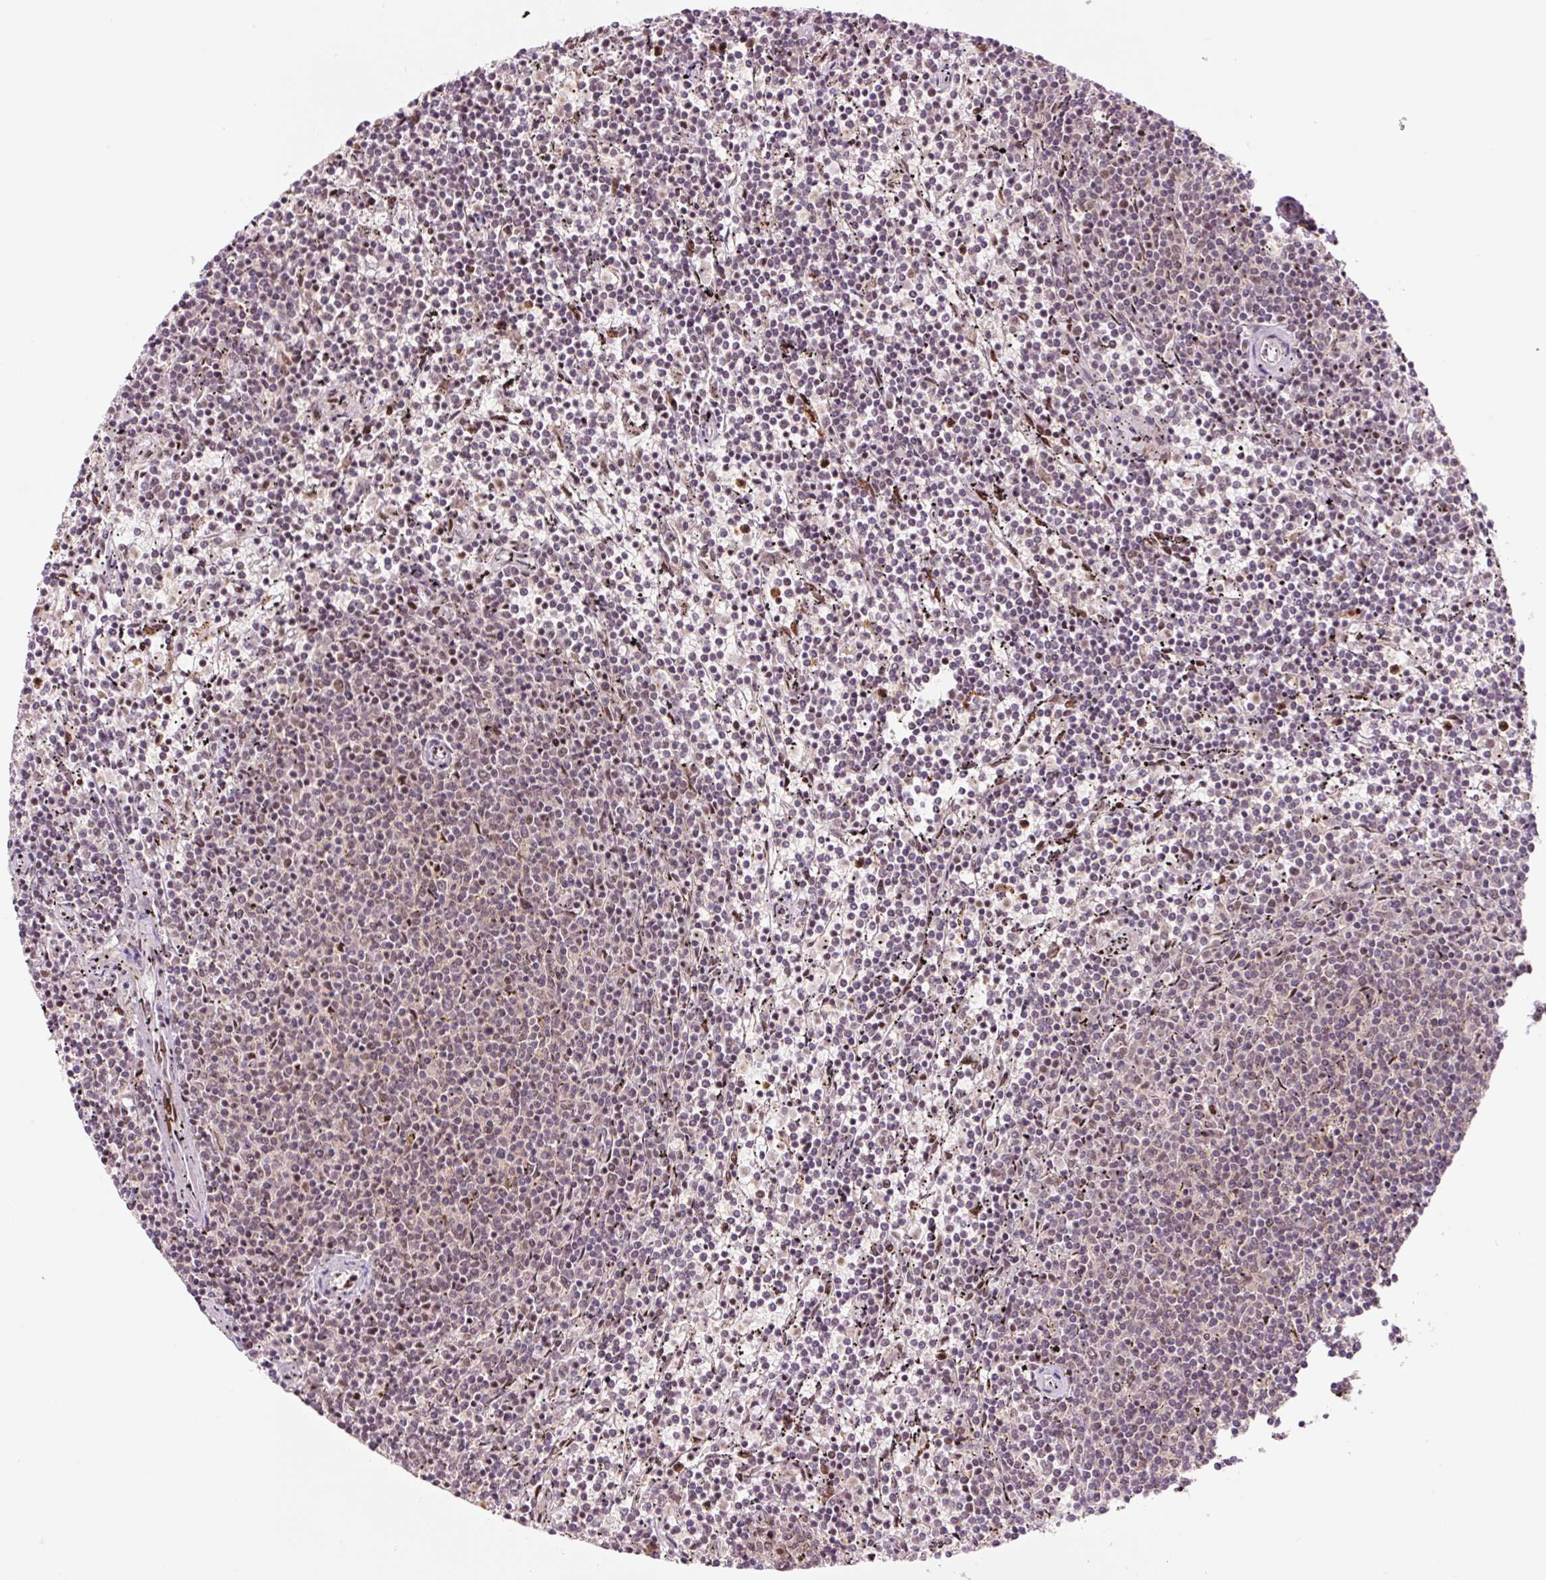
{"staining": {"intensity": "weak", "quantity": "25%-75%", "location": "nuclear"}, "tissue": "lymphoma", "cell_type": "Tumor cells", "image_type": "cancer", "snomed": [{"axis": "morphology", "description": "Malignant lymphoma, non-Hodgkin's type, Low grade"}, {"axis": "topography", "description": "Spleen"}], "caption": "A high-resolution histopathology image shows immunohistochemistry (IHC) staining of lymphoma, which exhibits weak nuclear positivity in approximately 25%-75% of tumor cells. (DAB (3,3'-diaminobenzidine) IHC with brightfield microscopy, high magnification).", "gene": "CCNL2", "patient": {"sex": "female", "age": 50}}